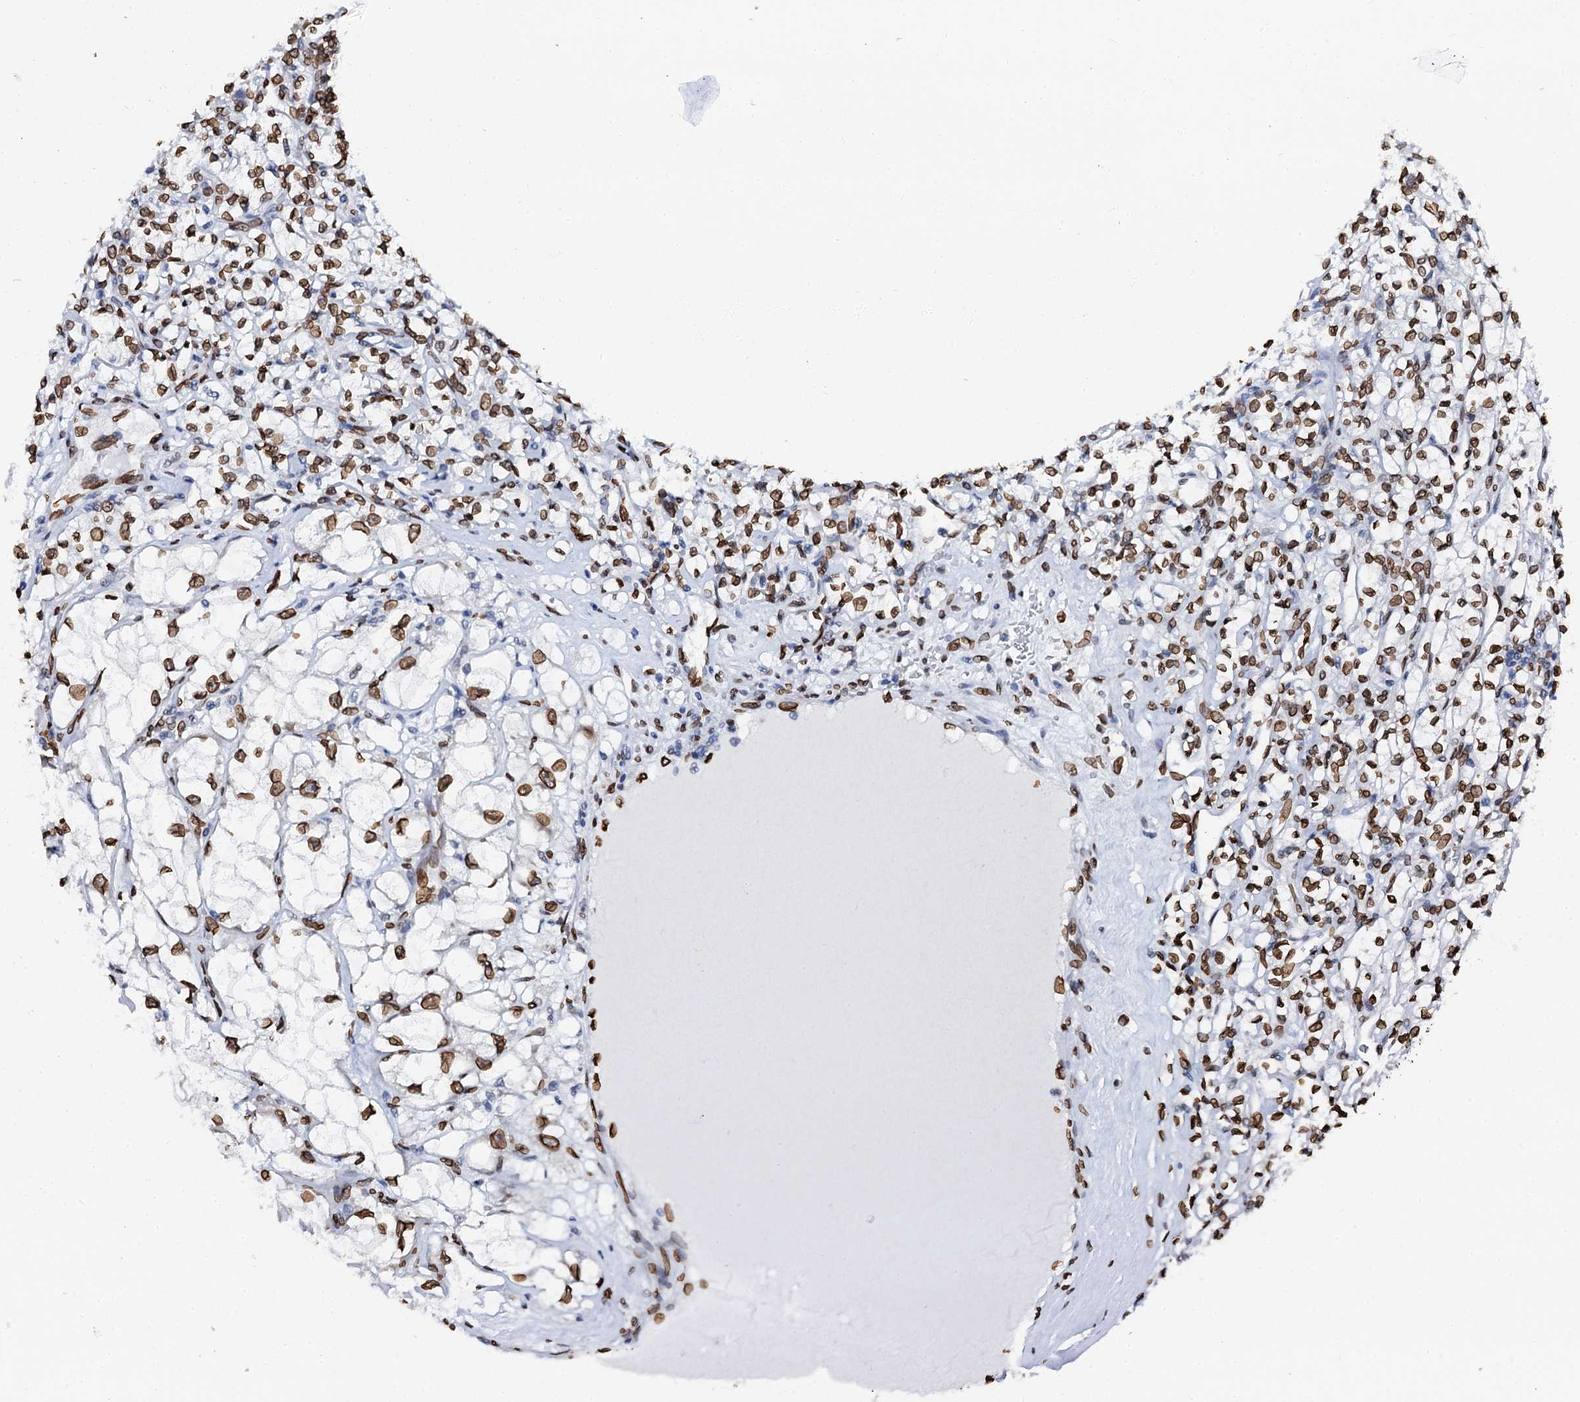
{"staining": {"intensity": "moderate", "quantity": ">75%", "location": "nuclear"}, "tissue": "renal cancer", "cell_type": "Tumor cells", "image_type": "cancer", "snomed": [{"axis": "morphology", "description": "Adenocarcinoma, NOS"}, {"axis": "topography", "description": "Kidney"}], "caption": "Tumor cells reveal medium levels of moderate nuclear expression in about >75% of cells in renal adenocarcinoma.", "gene": "KATNAL2", "patient": {"sex": "female", "age": 69}}